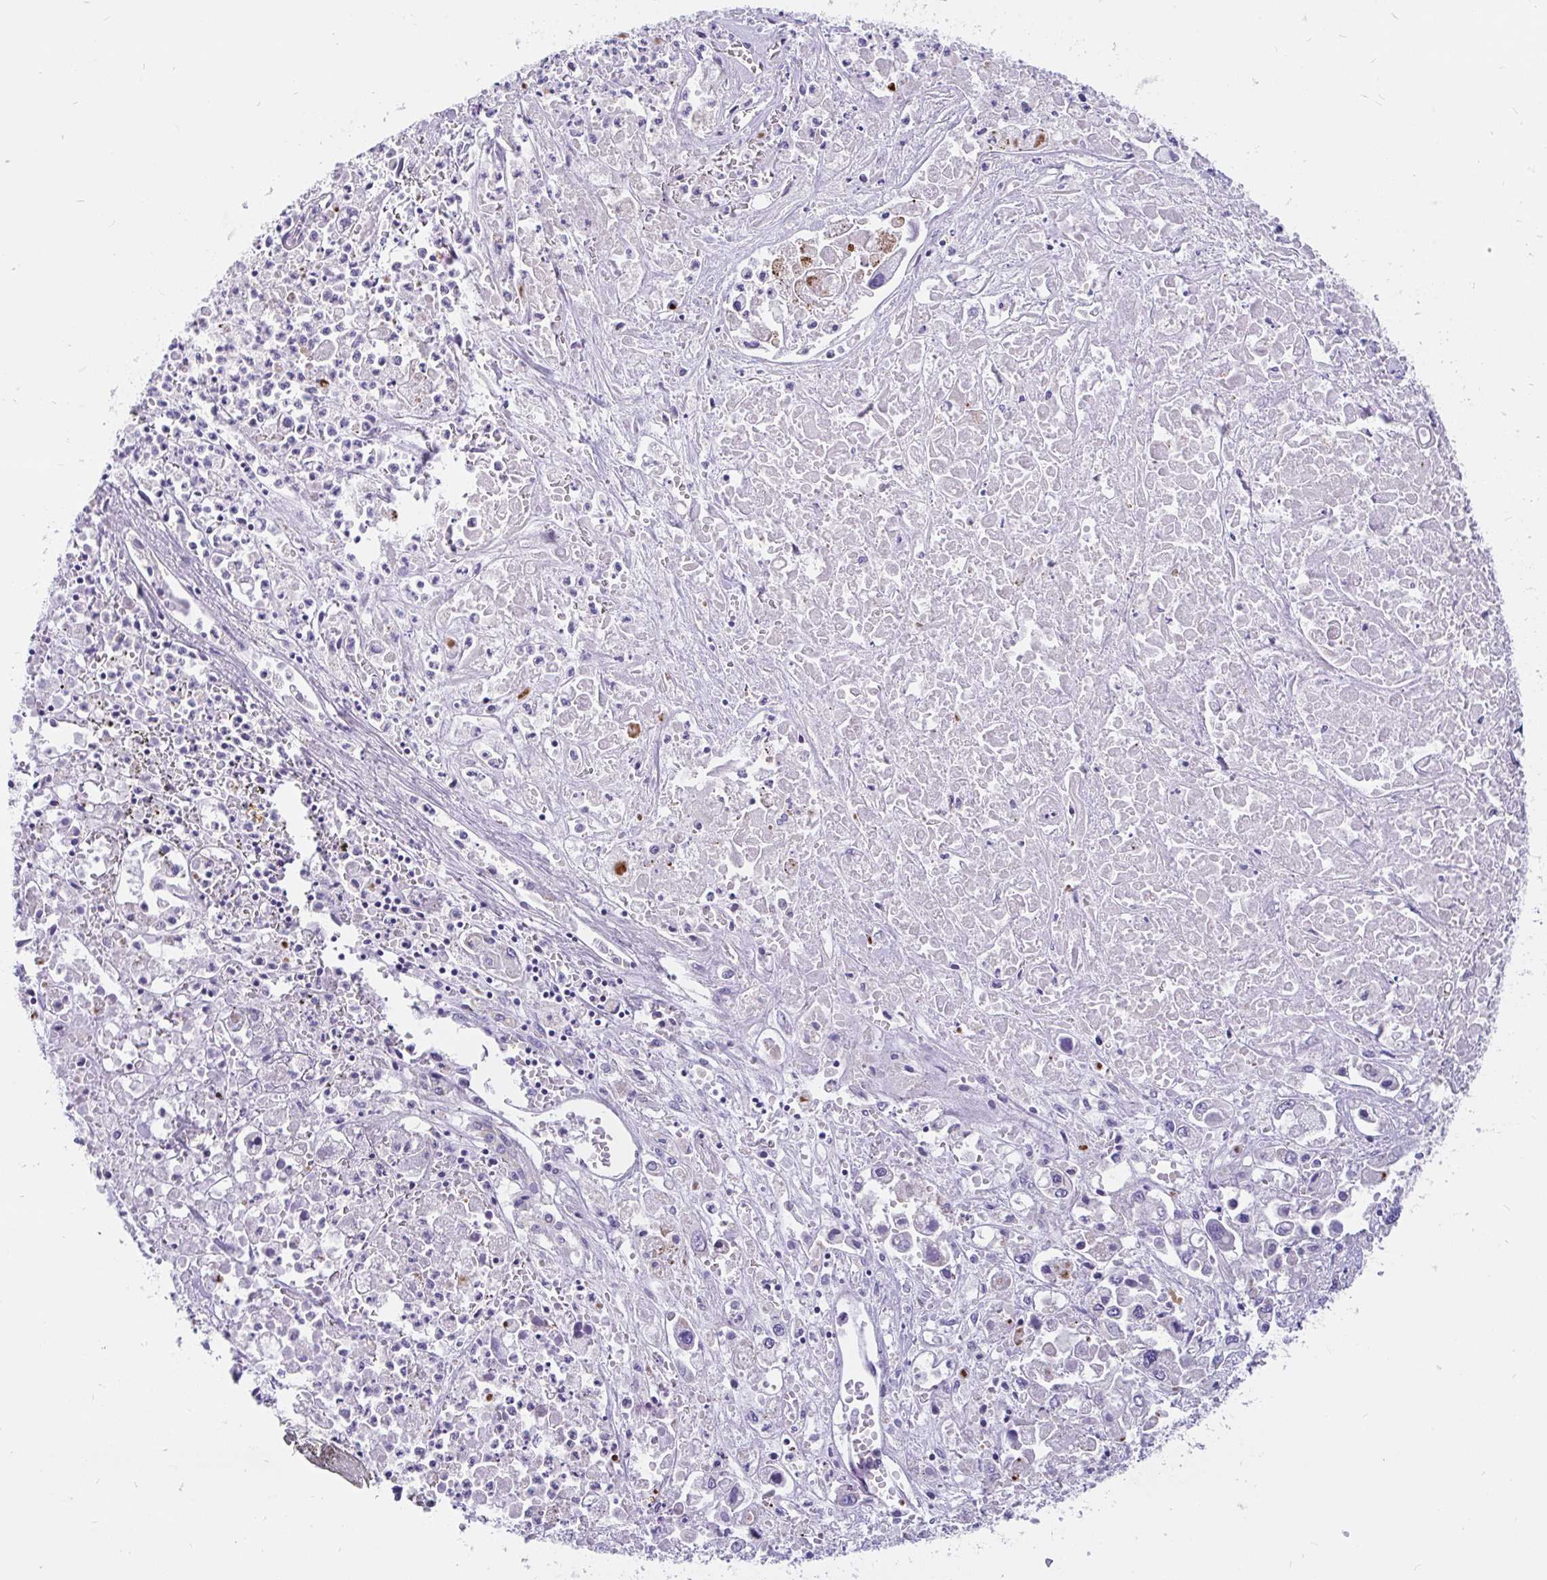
{"staining": {"intensity": "negative", "quantity": "none", "location": "none"}, "tissue": "pancreatic cancer", "cell_type": "Tumor cells", "image_type": "cancer", "snomed": [{"axis": "morphology", "description": "Adenocarcinoma, NOS"}, {"axis": "topography", "description": "Pancreas"}], "caption": "Human pancreatic cancer stained for a protein using immunohistochemistry (IHC) displays no staining in tumor cells.", "gene": "KIAA2013", "patient": {"sex": "male", "age": 71}}